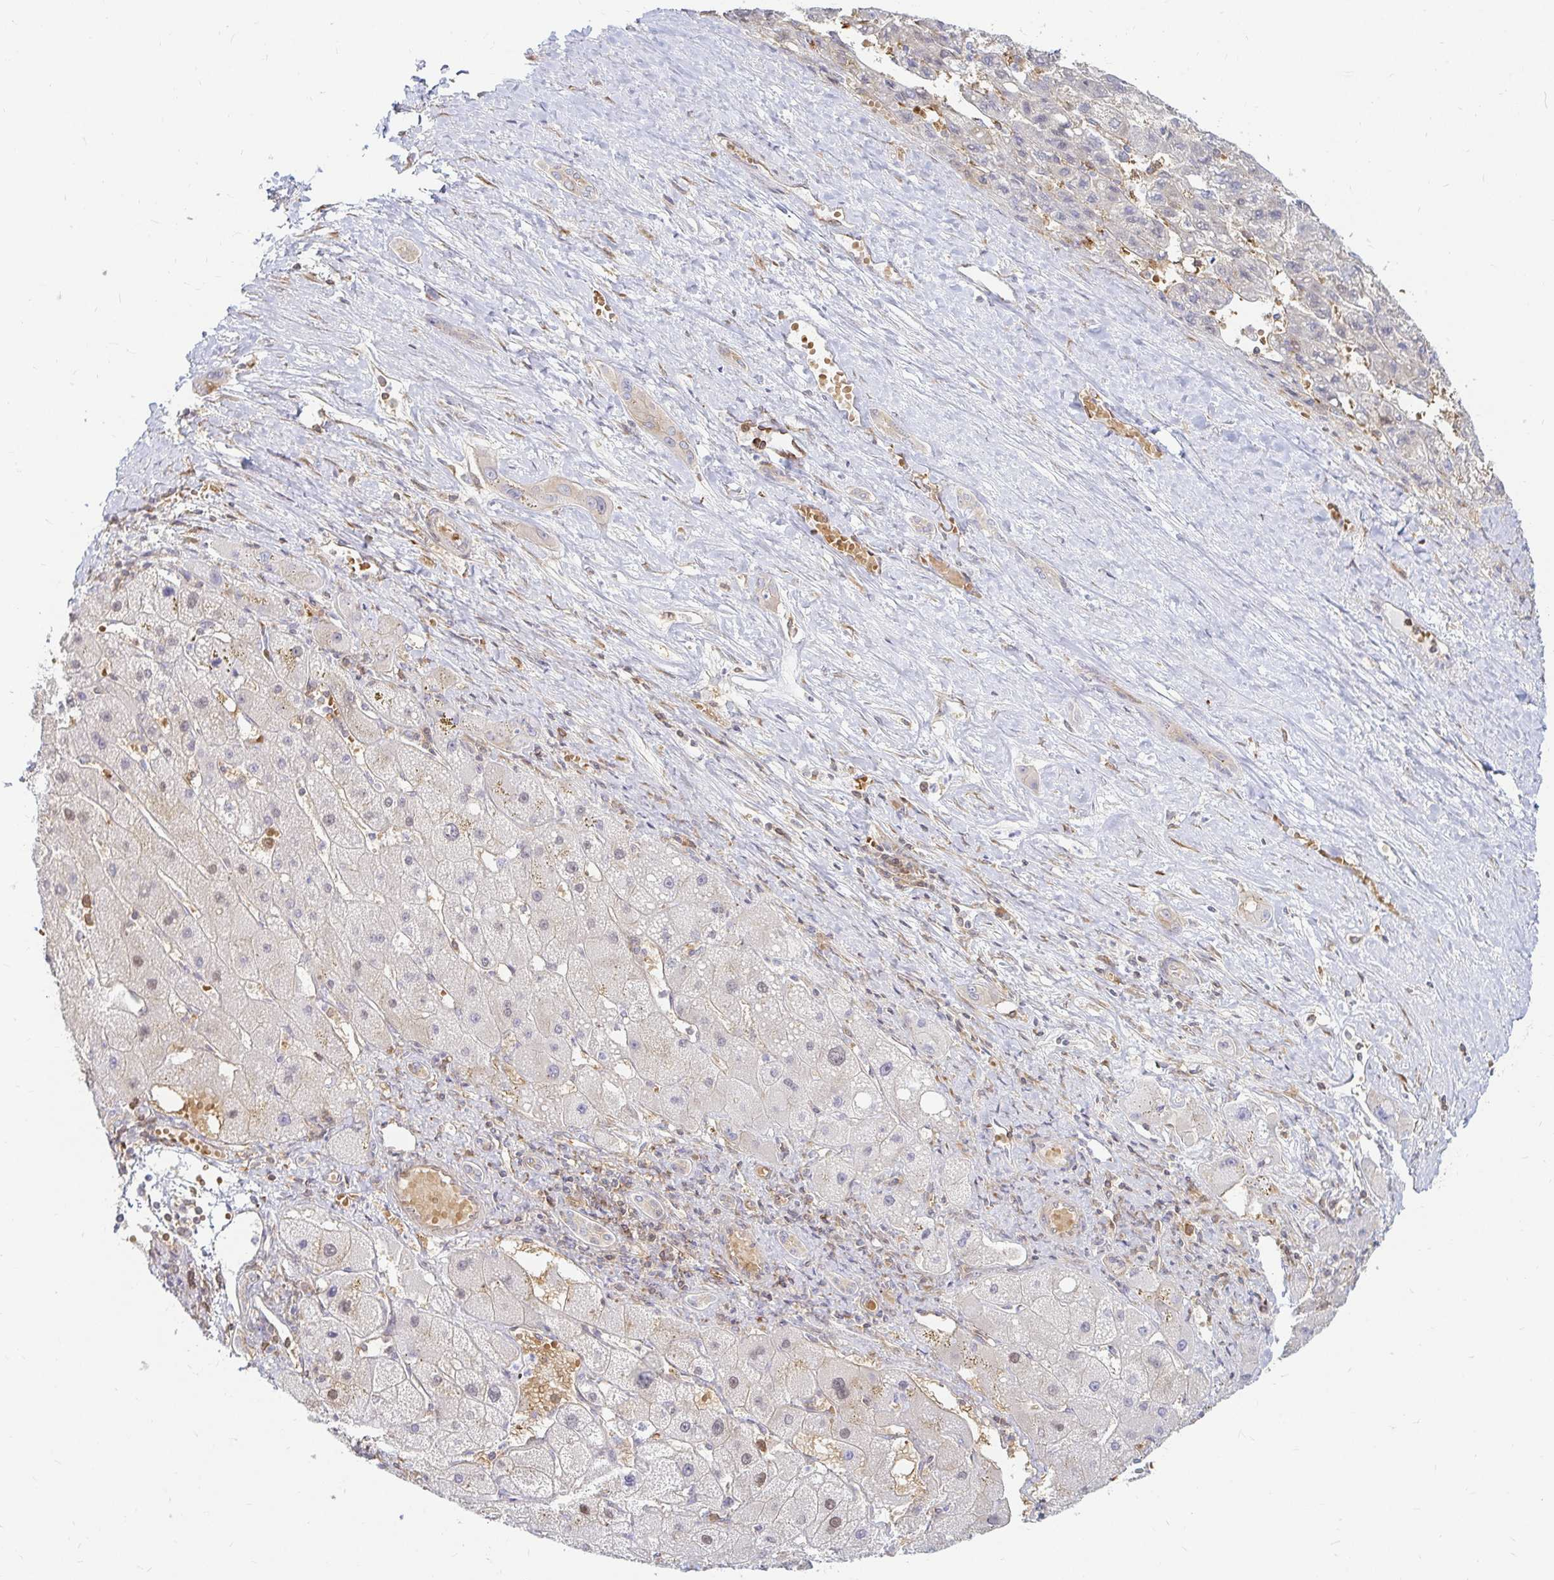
{"staining": {"intensity": "negative", "quantity": "none", "location": "none"}, "tissue": "liver cancer", "cell_type": "Tumor cells", "image_type": "cancer", "snomed": [{"axis": "morphology", "description": "Carcinoma, Hepatocellular, NOS"}, {"axis": "topography", "description": "Liver"}], "caption": "Hepatocellular carcinoma (liver) stained for a protein using IHC displays no staining tumor cells.", "gene": "CAST", "patient": {"sex": "female", "age": 82}}